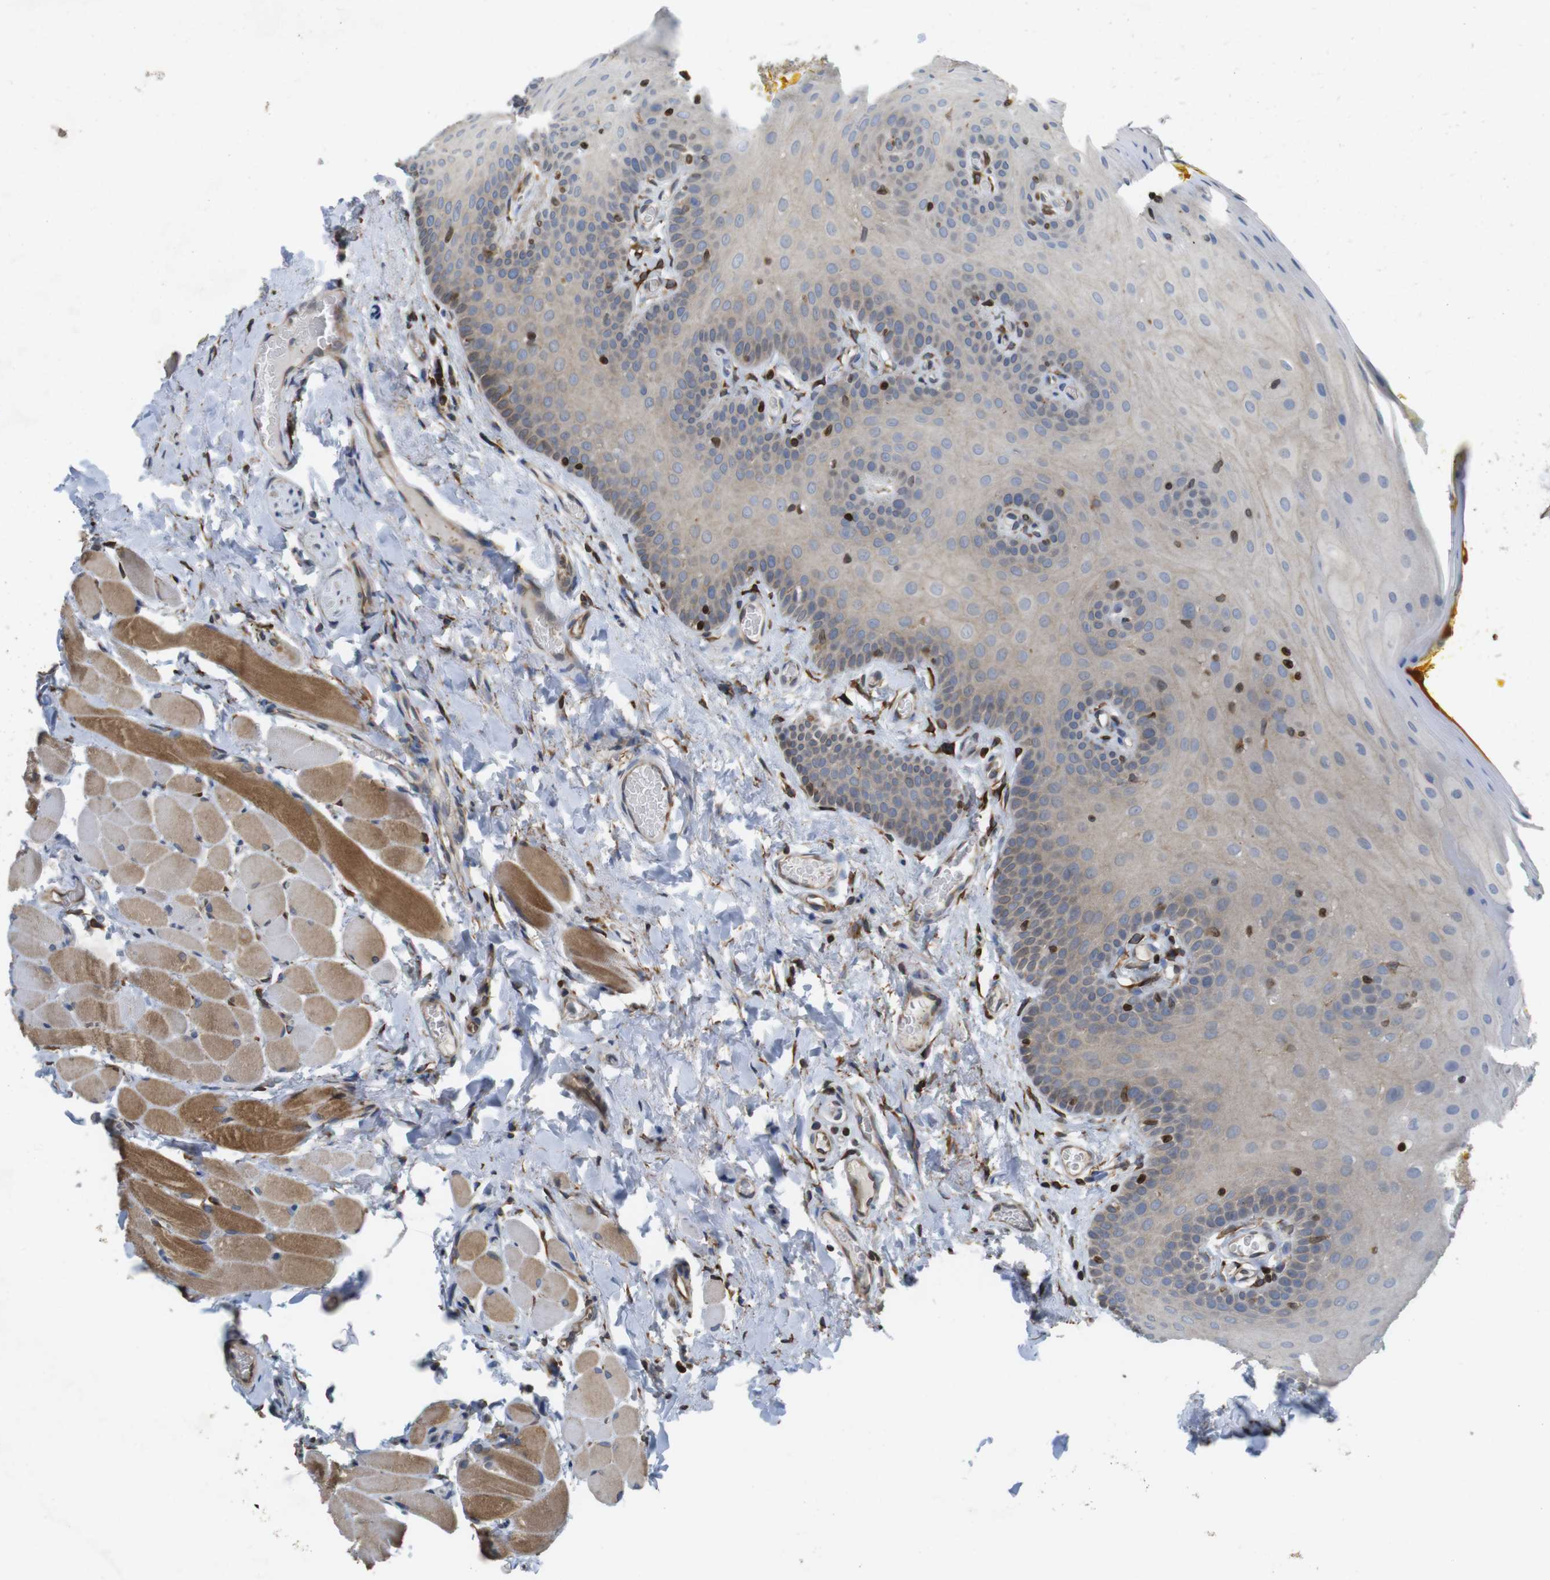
{"staining": {"intensity": "weak", "quantity": "25%-75%", "location": "cytoplasmic/membranous"}, "tissue": "oral mucosa", "cell_type": "Squamous epithelial cells", "image_type": "normal", "snomed": [{"axis": "morphology", "description": "Normal tissue, NOS"}, {"axis": "topography", "description": "Oral tissue"}], "caption": "The photomicrograph shows immunohistochemical staining of benign oral mucosa. There is weak cytoplasmic/membranous expression is seen in approximately 25%-75% of squamous epithelial cells.", "gene": "ARL6IP5", "patient": {"sex": "male", "age": 54}}